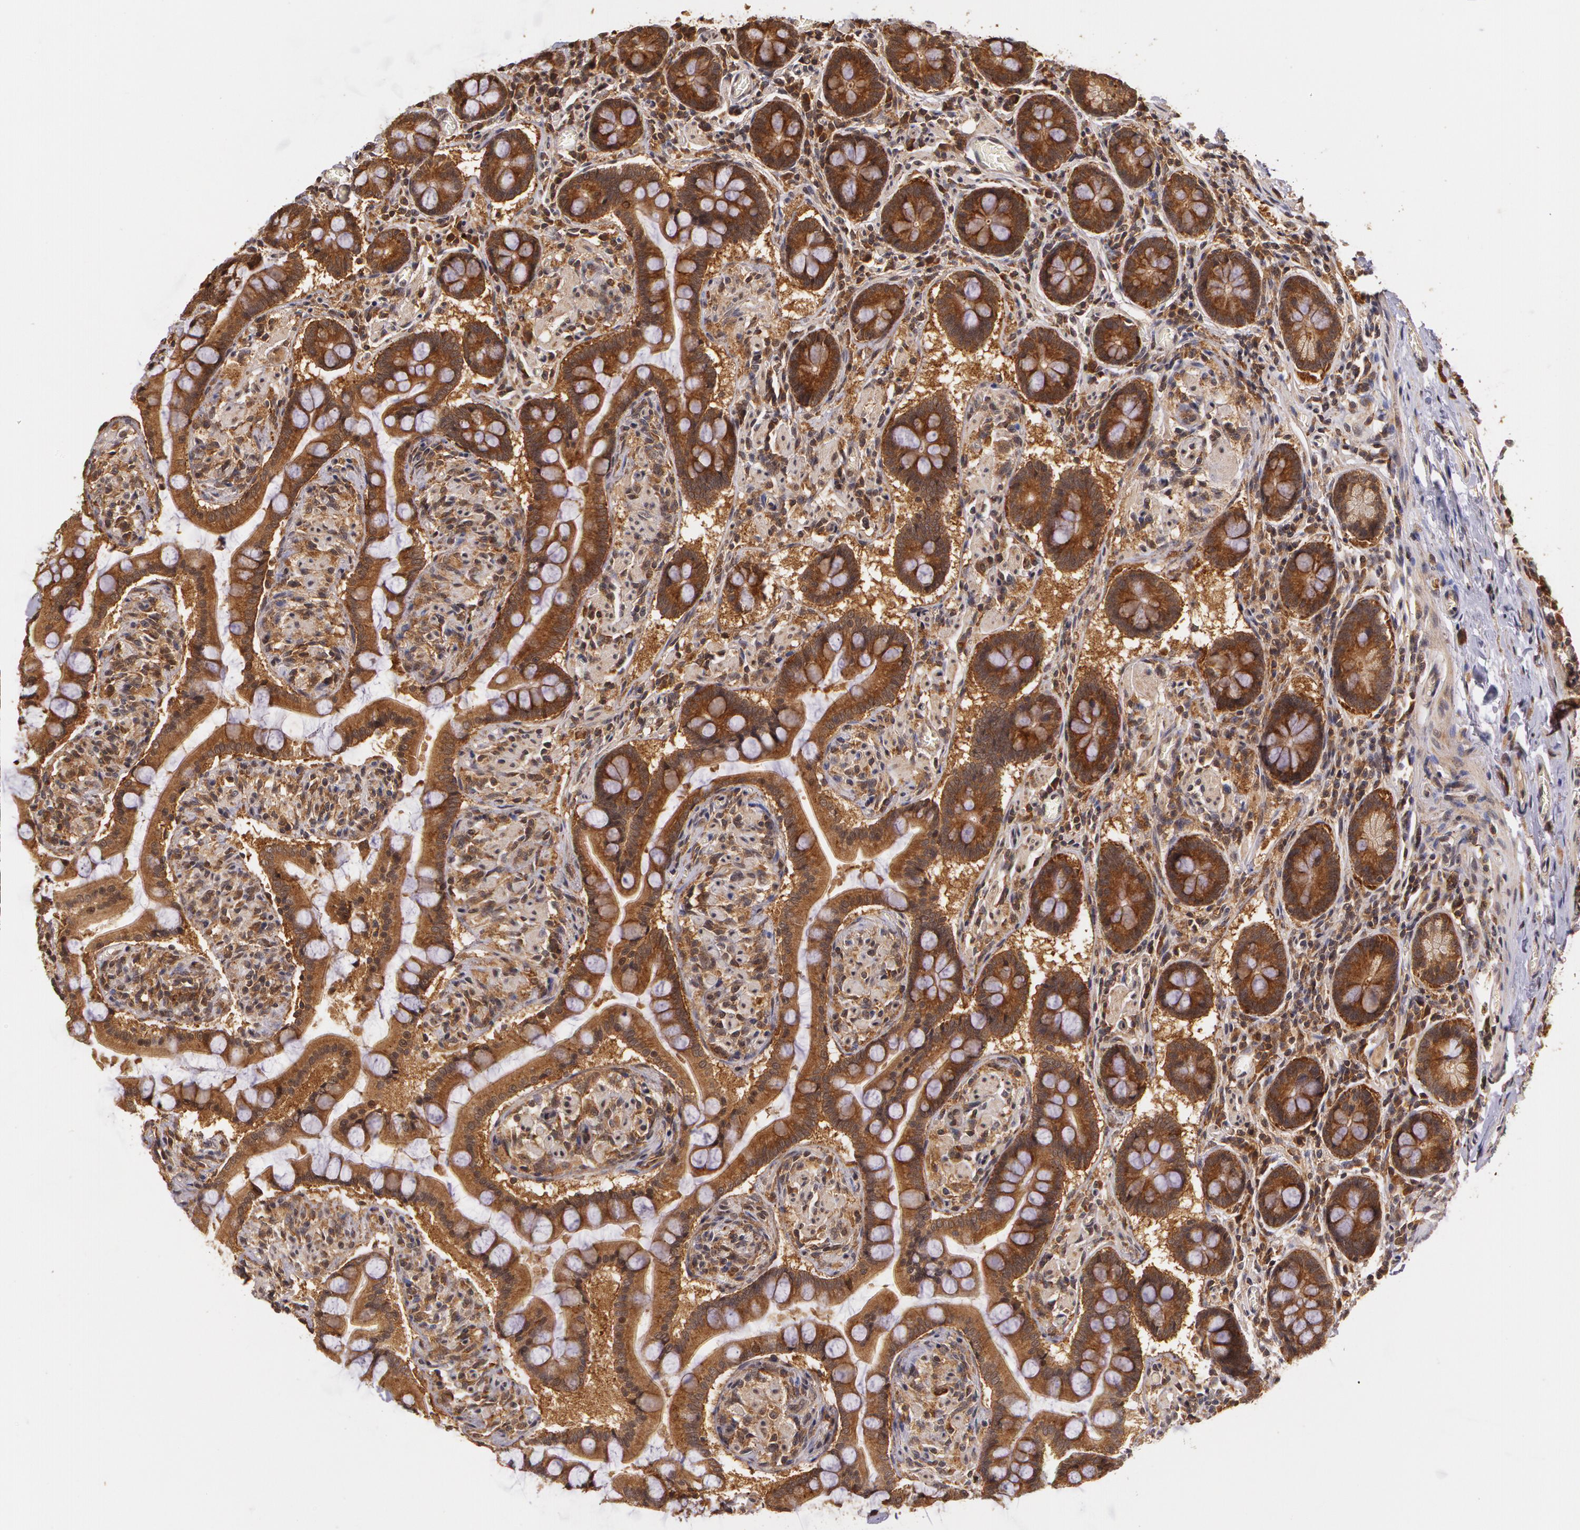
{"staining": {"intensity": "strong", "quantity": ">75%", "location": "cytoplasmic/membranous"}, "tissue": "small intestine", "cell_type": "Glandular cells", "image_type": "normal", "snomed": [{"axis": "morphology", "description": "Normal tissue, NOS"}, {"axis": "topography", "description": "Small intestine"}], "caption": "Immunohistochemical staining of benign small intestine demonstrates high levels of strong cytoplasmic/membranous expression in approximately >75% of glandular cells.", "gene": "ASCC2", "patient": {"sex": "male", "age": 41}}